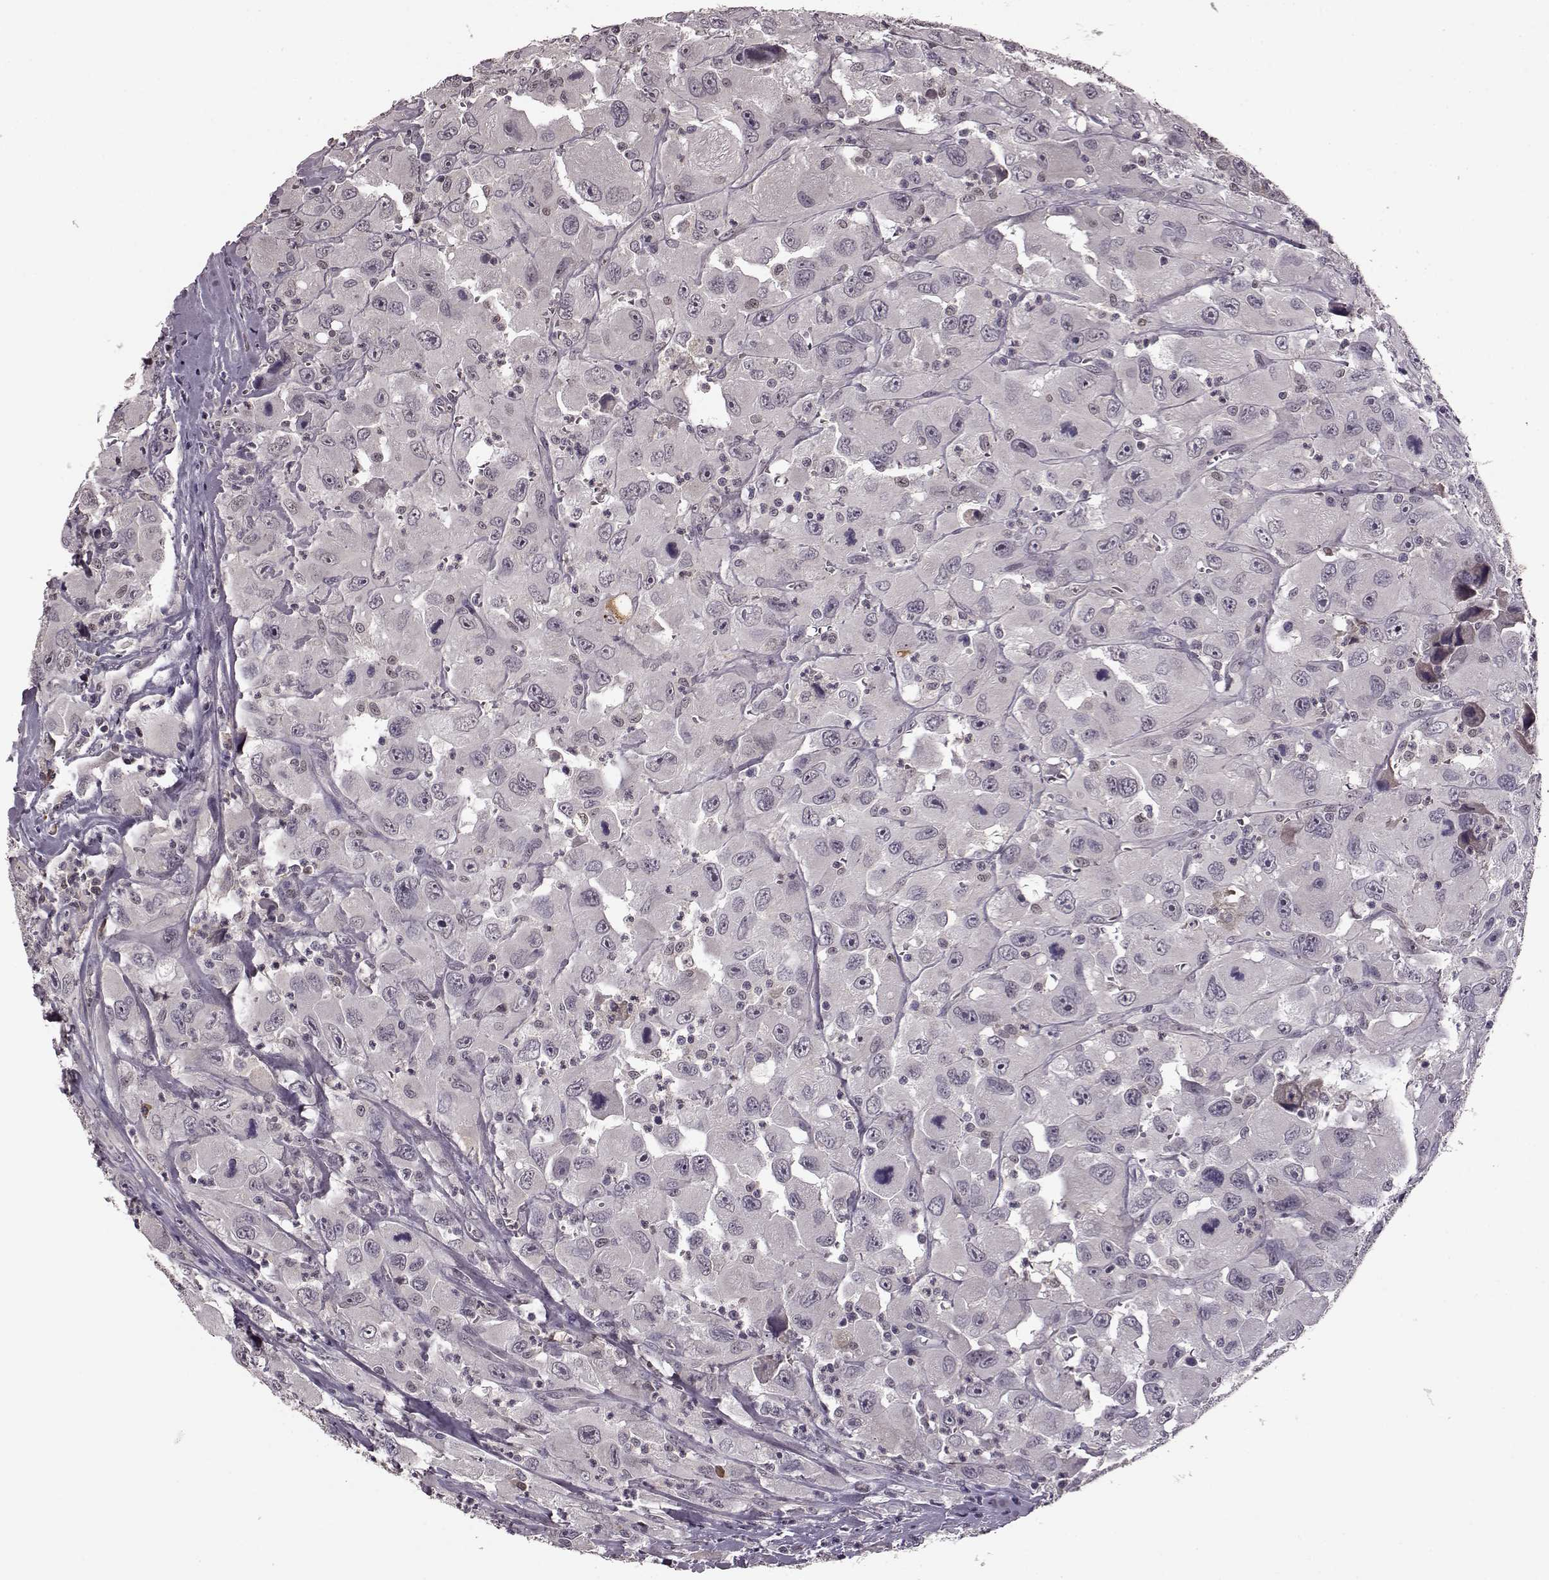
{"staining": {"intensity": "negative", "quantity": "none", "location": "none"}, "tissue": "head and neck cancer", "cell_type": "Tumor cells", "image_type": "cancer", "snomed": [{"axis": "morphology", "description": "Squamous cell carcinoma, NOS"}, {"axis": "morphology", "description": "Squamous cell carcinoma, metastatic, NOS"}, {"axis": "topography", "description": "Oral tissue"}, {"axis": "topography", "description": "Head-Neck"}], "caption": "Immunohistochemistry histopathology image of human head and neck metastatic squamous cell carcinoma stained for a protein (brown), which shows no expression in tumor cells.", "gene": "NRL", "patient": {"sex": "female", "age": 85}}